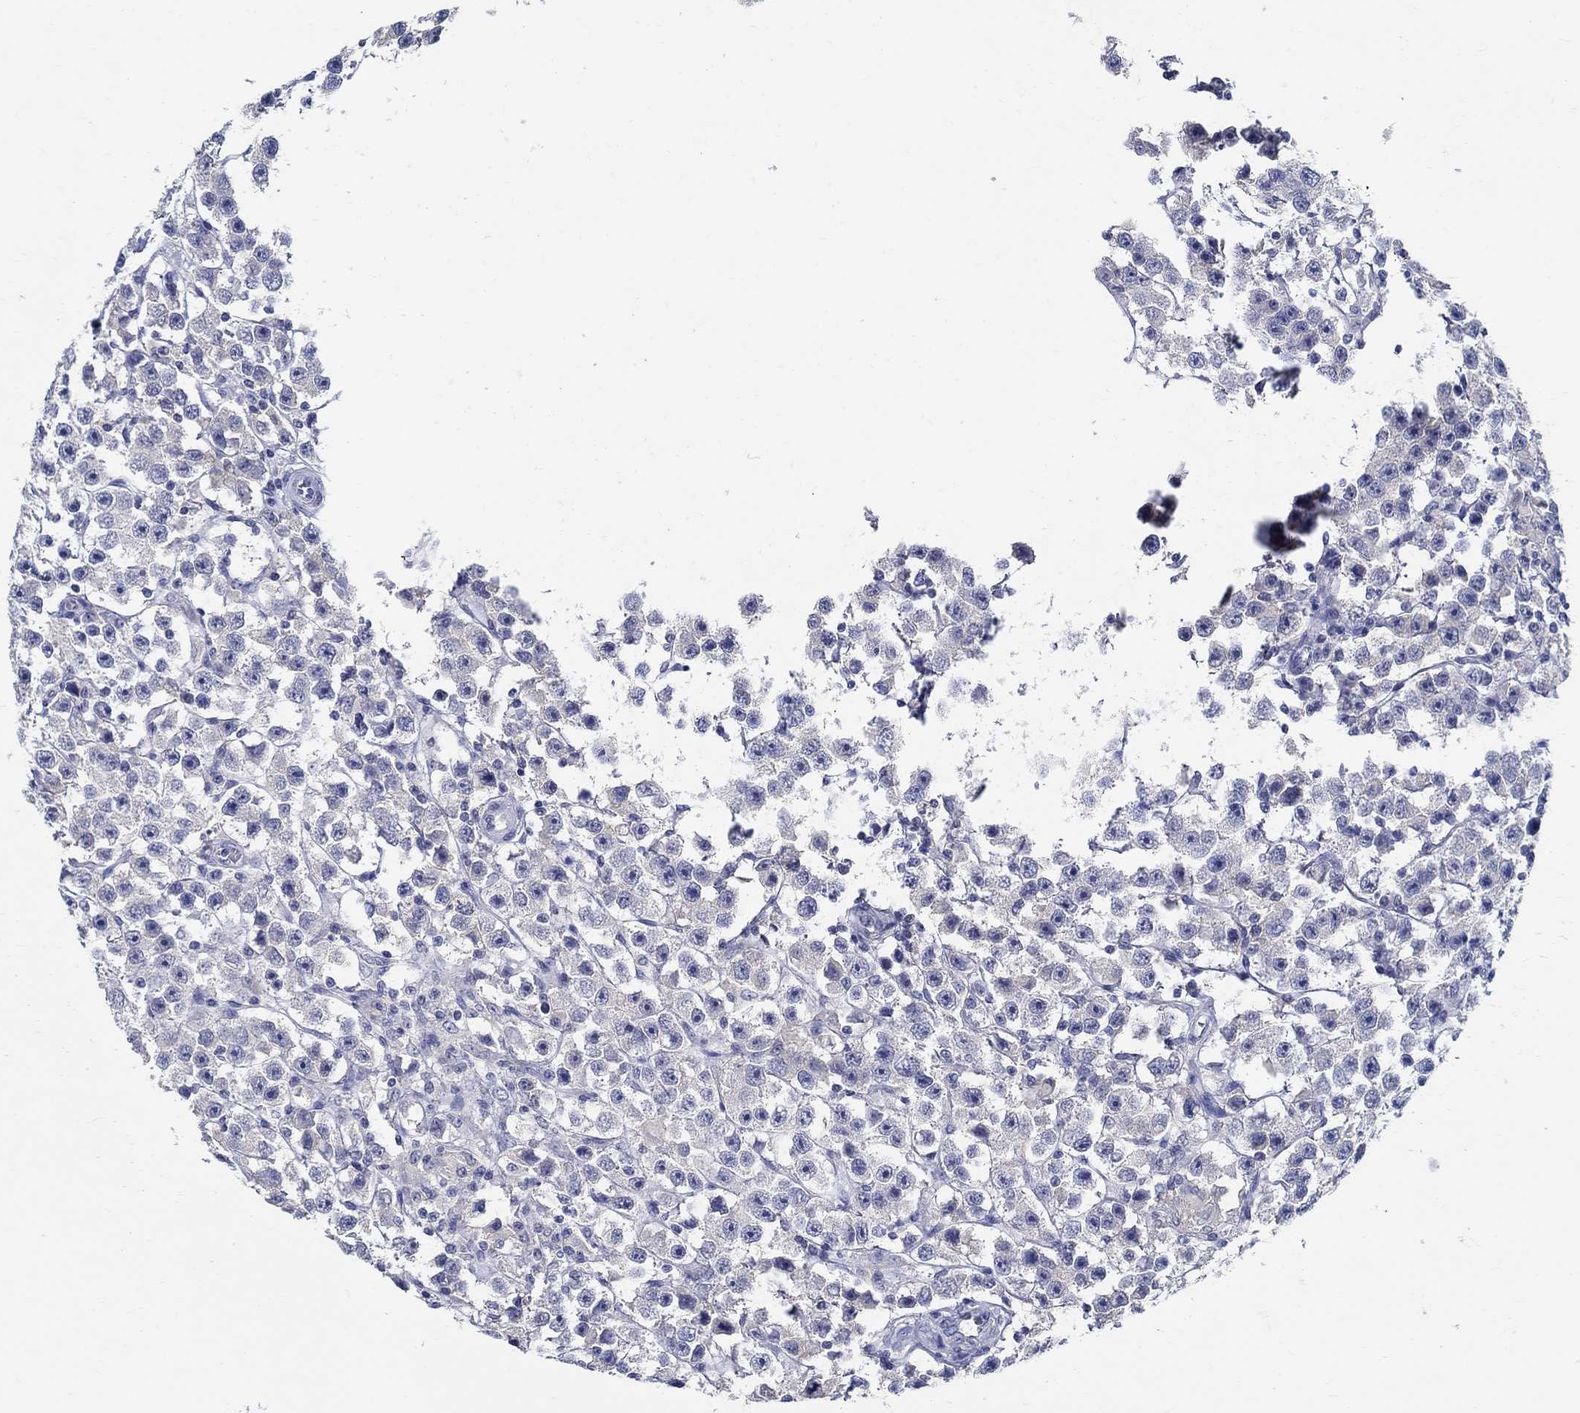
{"staining": {"intensity": "negative", "quantity": "none", "location": "none"}, "tissue": "testis cancer", "cell_type": "Tumor cells", "image_type": "cancer", "snomed": [{"axis": "morphology", "description": "Seminoma, NOS"}, {"axis": "topography", "description": "Testis"}], "caption": "A histopathology image of human testis cancer (seminoma) is negative for staining in tumor cells.", "gene": "CRYGD", "patient": {"sex": "male", "age": 45}}